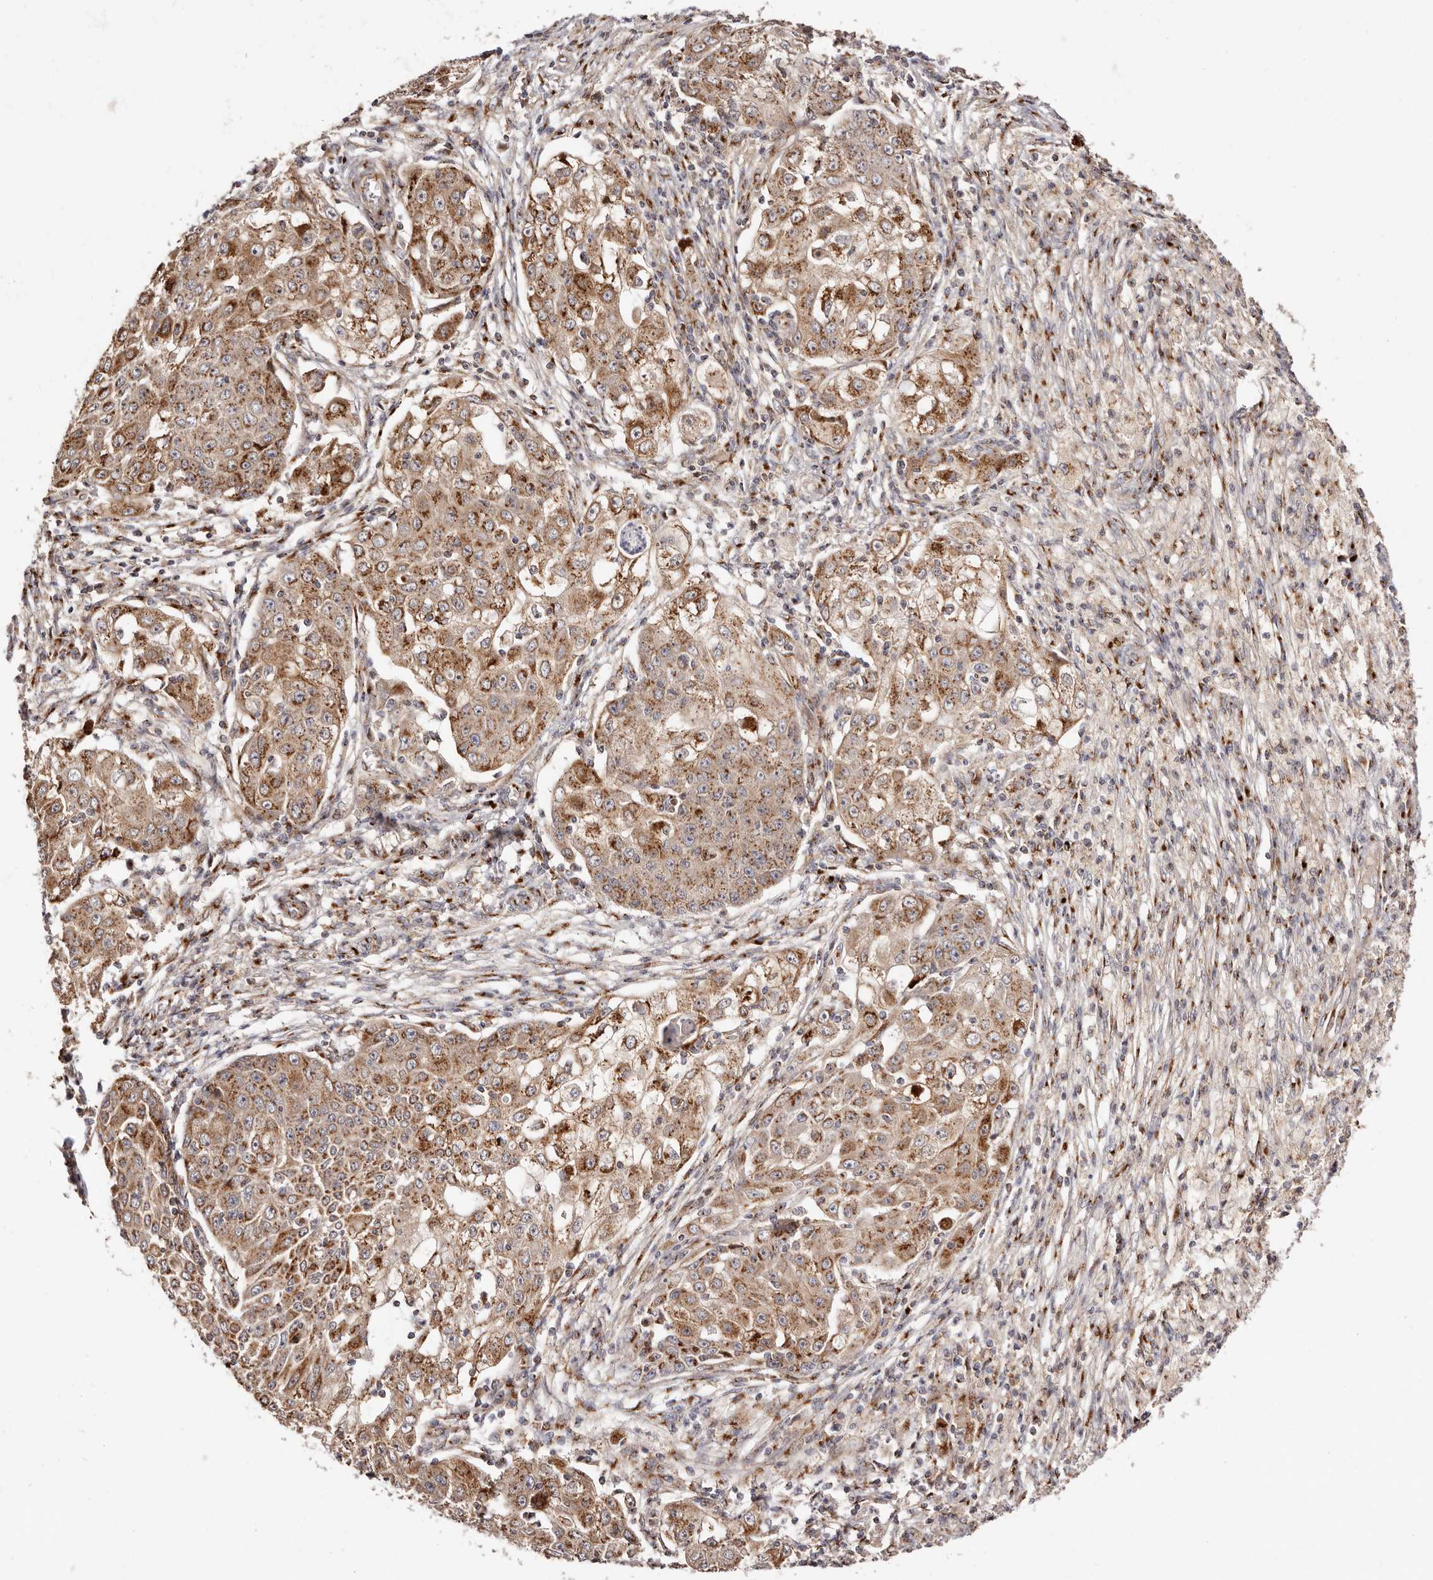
{"staining": {"intensity": "strong", "quantity": ">75%", "location": "cytoplasmic/membranous"}, "tissue": "ovarian cancer", "cell_type": "Tumor cells", "image_type": "cancer", "snomed": [{"axis": "morphology", "description": "Carcinoma, endometroid"}, {"axis": "topography", "description": "Ovary"}], "caption": "Immunohistochemical staining of ovarian cancer exhibits high levels of strong cytoplasmic/membranous protein expression in approximately >75% of tumor cells.", "gene": "MAPK6", "patient": {"sex": "female", "age": 42}}